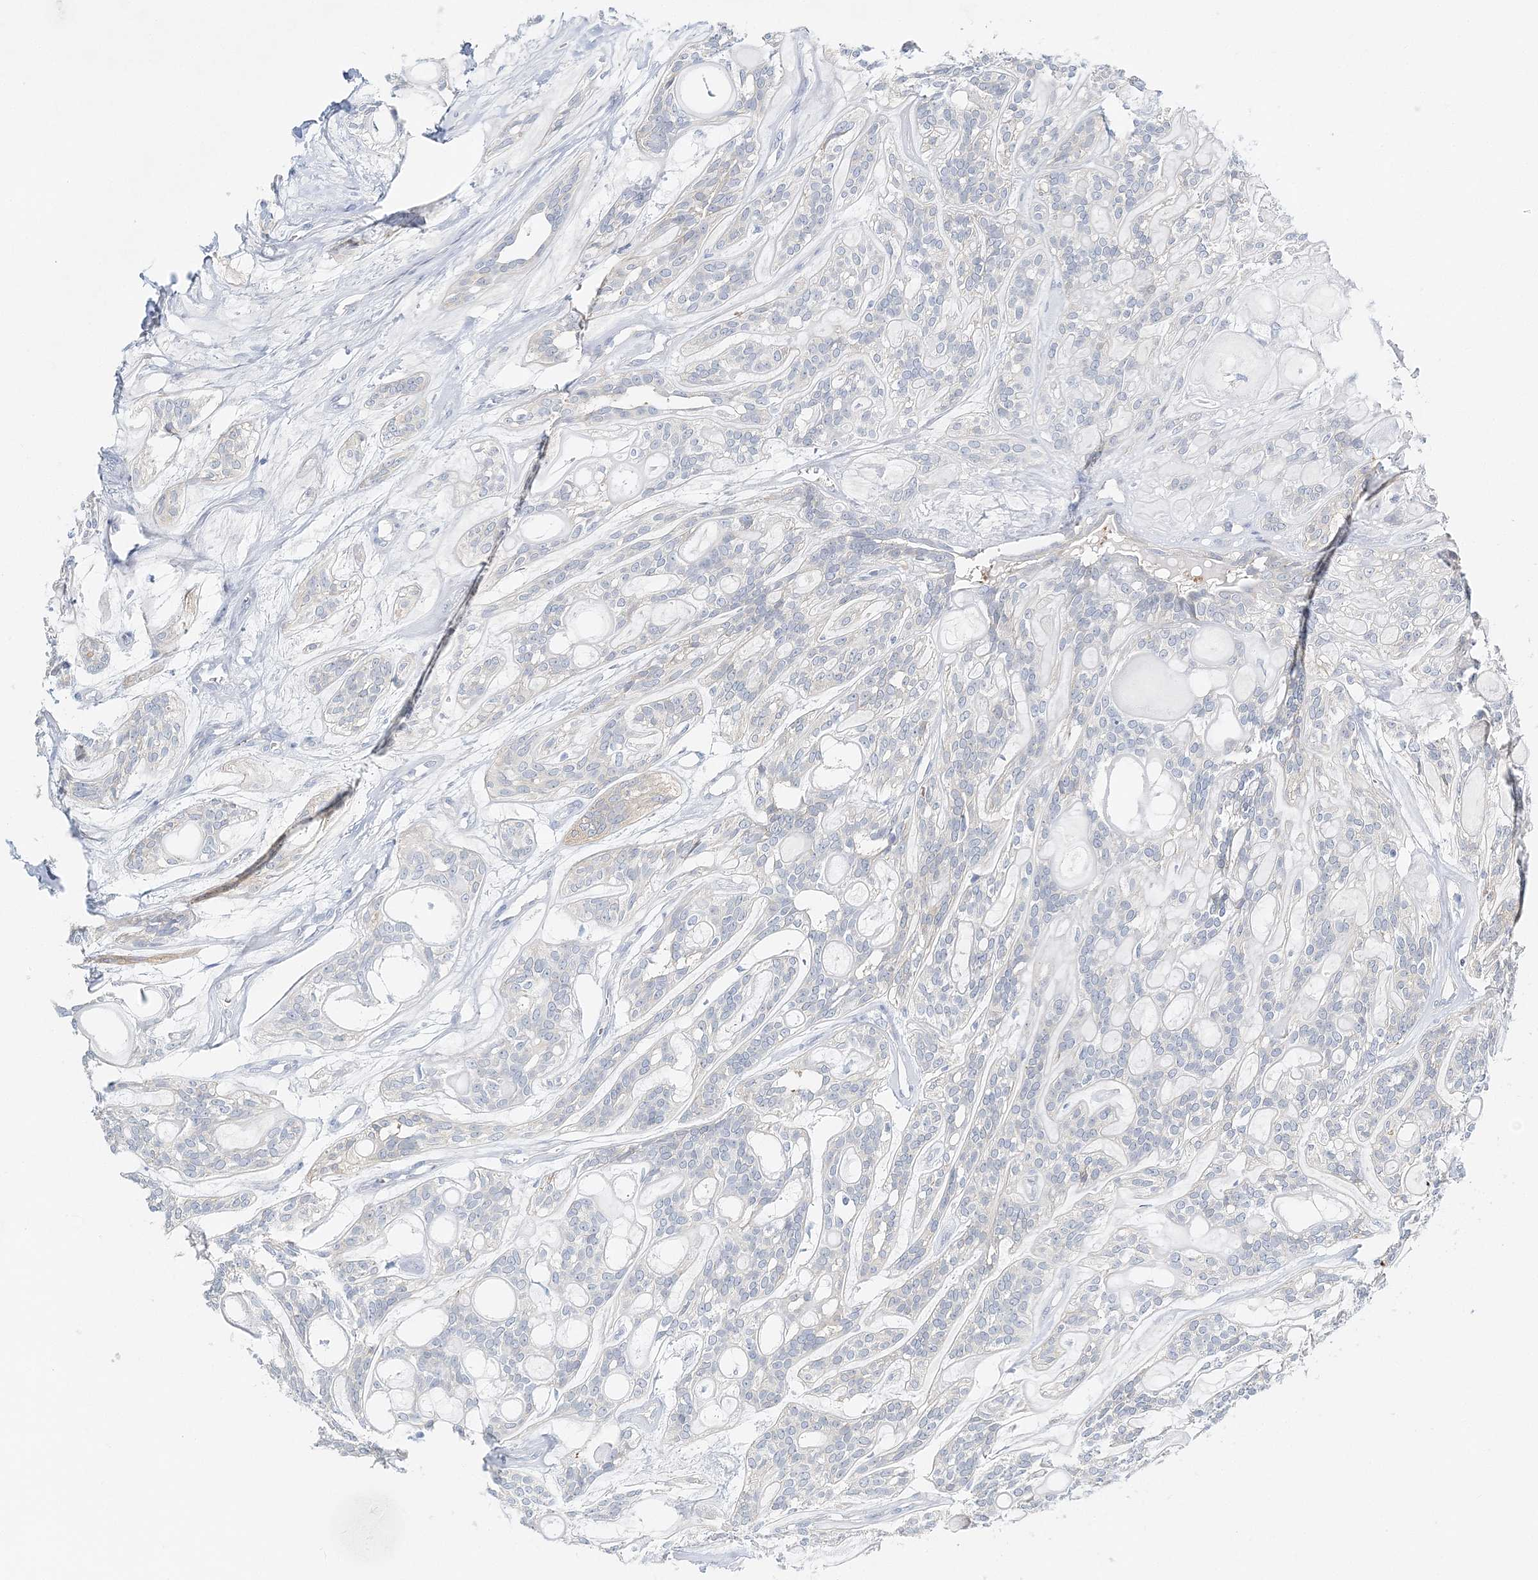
{"staining": {"intensity": "negative", "quantity": "none", "location": "none"}, "tissue": "head and neck cancer", "cell_type": "Tumor cells", "image_type": "cancer", "snomed": [{"axis": "morphology", "description": "Adenocarcinoma, NOS"}, {"axis": "topography", "description": "Head-Neck"}], "caption": "DAB immunohistochemical staining of human head and neck cancer (adenocarcinoma) displays no significant positivity in tumor cells. The staining is performed using DAB (3,3'-diaminobenzidine) brown chromogen with nuclei counter-stained in using hematoxylin.", "gene": "VILL", "patient": {"sex": "male", "age": 66}}